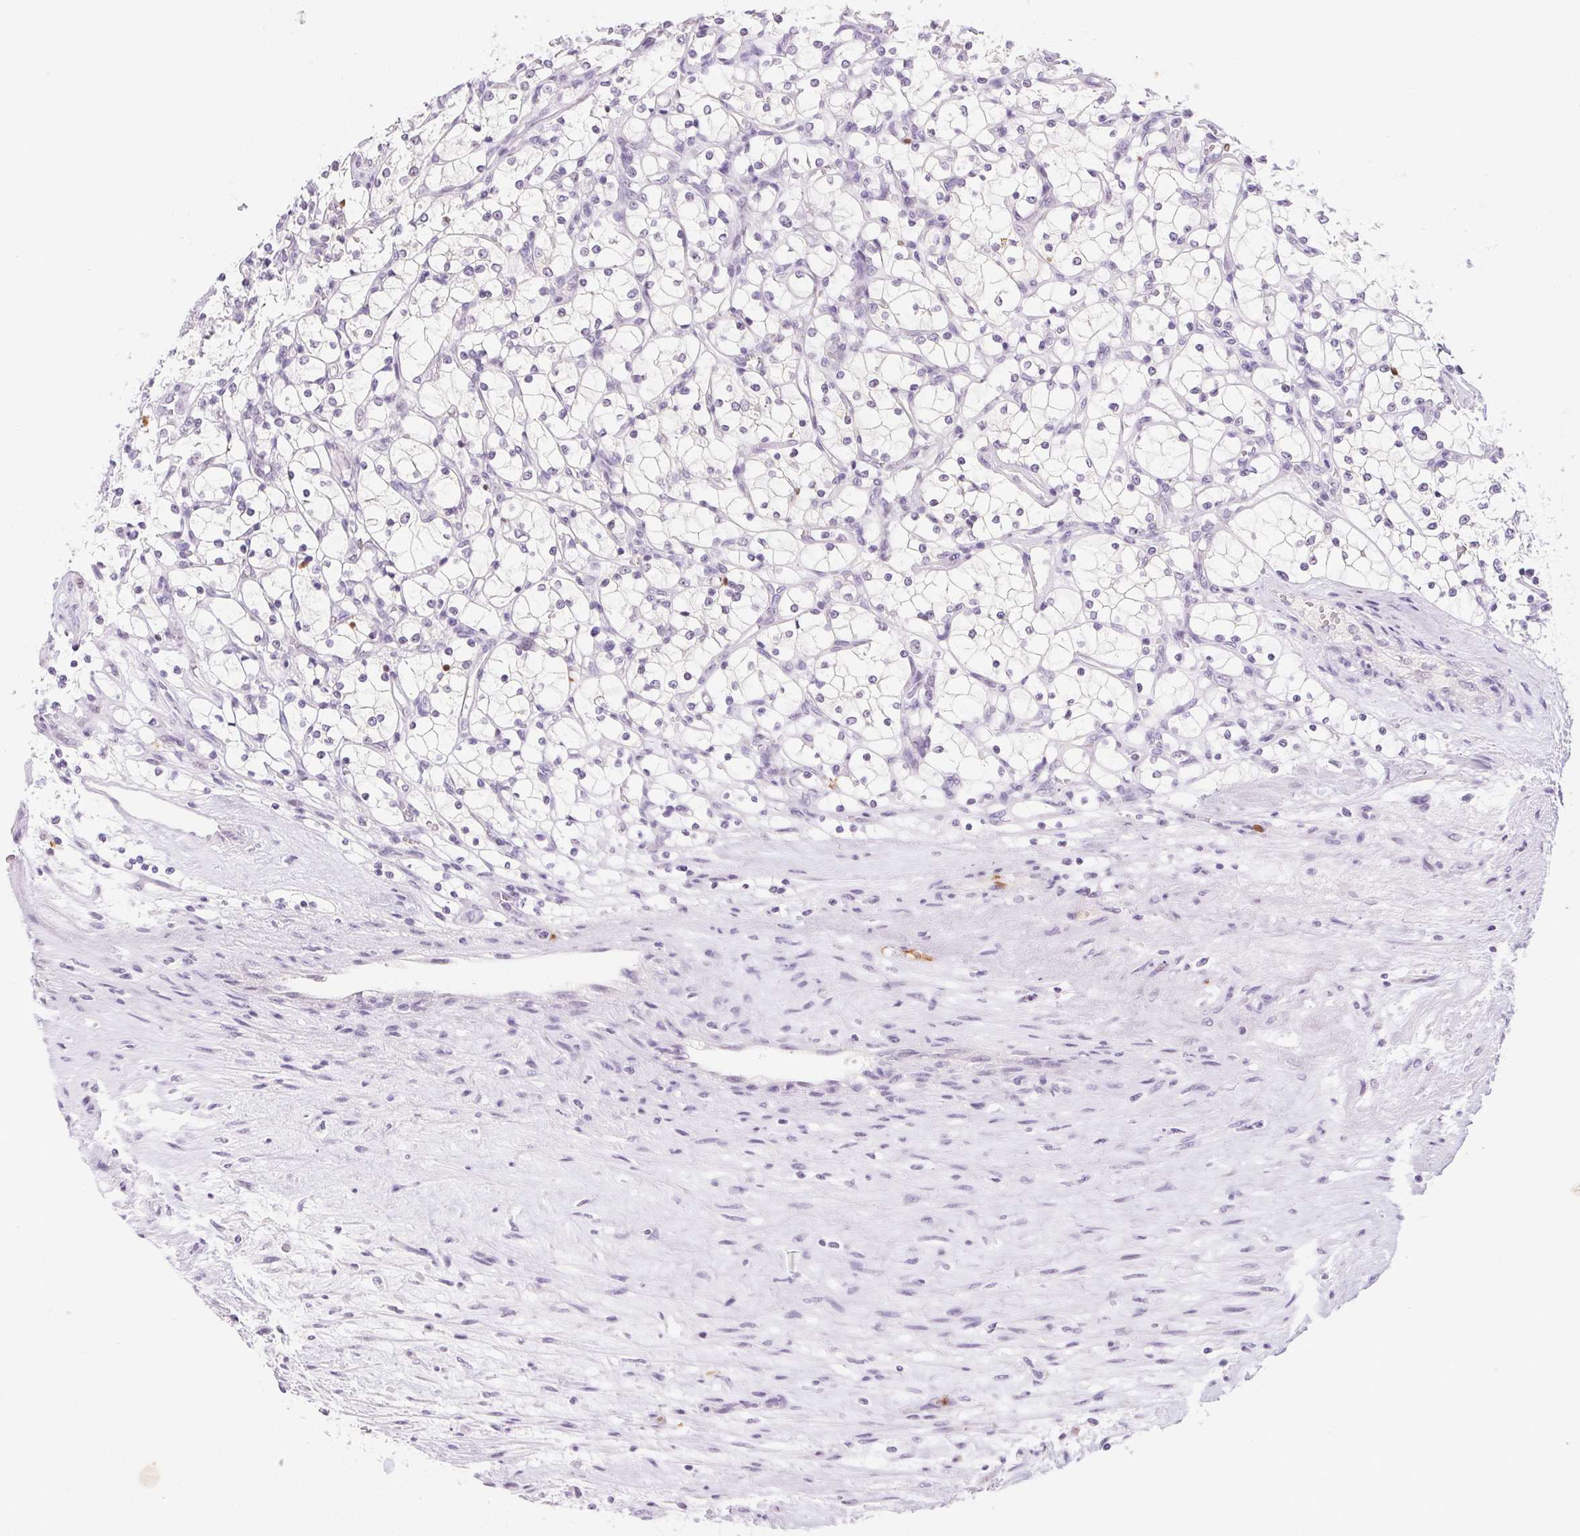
{"staining": {"intensity": "negative", "quantity": "none", "location": "none"}, "tissue": "renal cancer", "cell_type": "Tumor cells", "image_type": "cancer", "snomed": [{"axis": "morphology", "description": "Adenocarcinoma, NOS"}, {"axis": "topography", "description": "Kidney"}], "caption": "Tumor cells show no significant expression in adenocarcinoma (renal).", "gene": "ST8SIA3", "patient": {"sex": "female", "age": 69}}